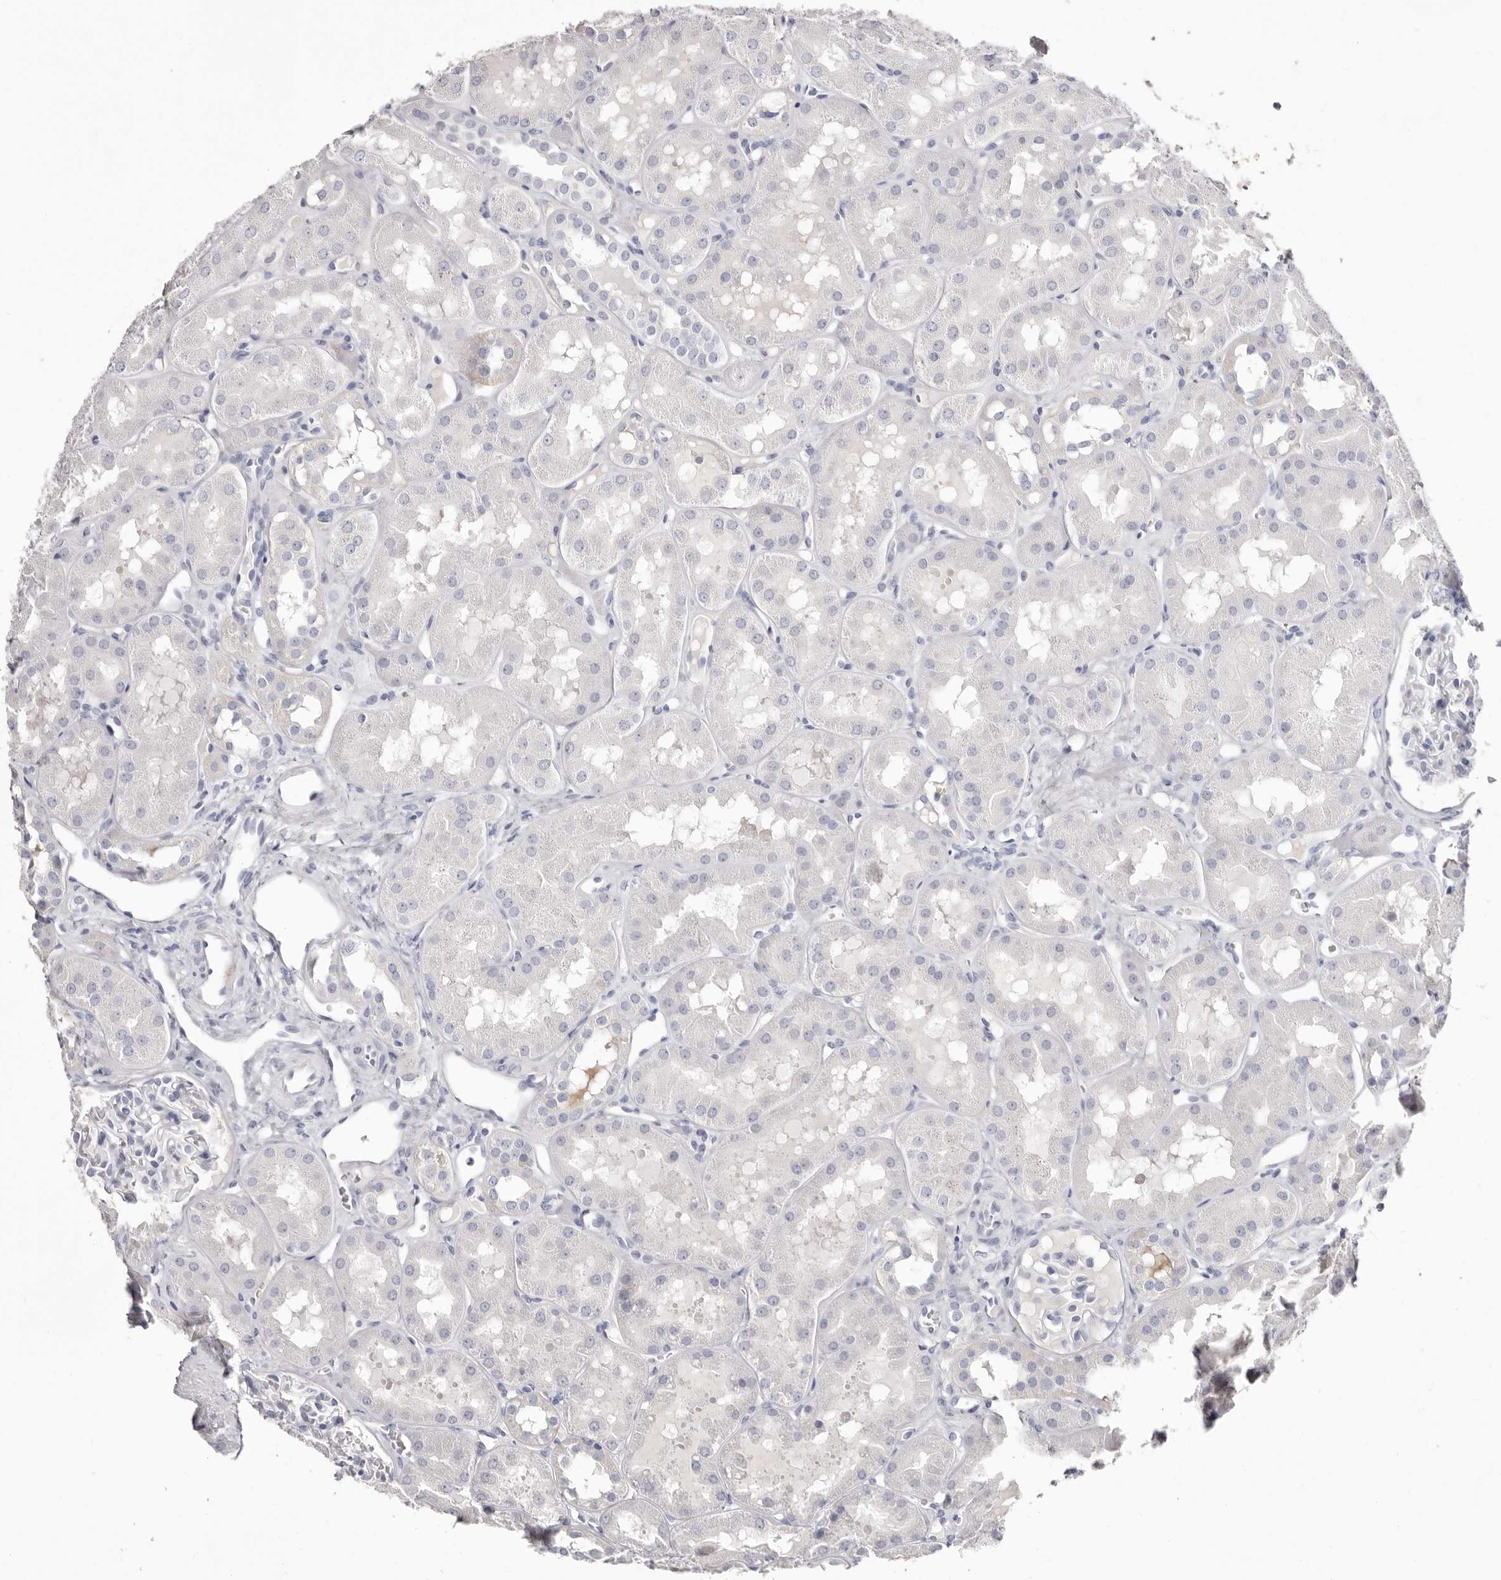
{"staining": {"intensity": "negative", "quantity": "none", "location": "none"}, "tissue": "kidney", "cell_type": "Cells in glomeruli", "image_type": "normal", "snomed": [{"axis": "morphology", "description": "Normal tissue, NOS"}, {"axis": "topography", "description": "Kidney"}], "caption": "Immunohistochemistry (IHC) histopathology image of benign kidney stained for a protein (brown), which demonstrates no staining in cells in glomeruli. Nuclei are stained in blue.", "gene": "LPO", "patient": {"sex": "male", "age": 16}}